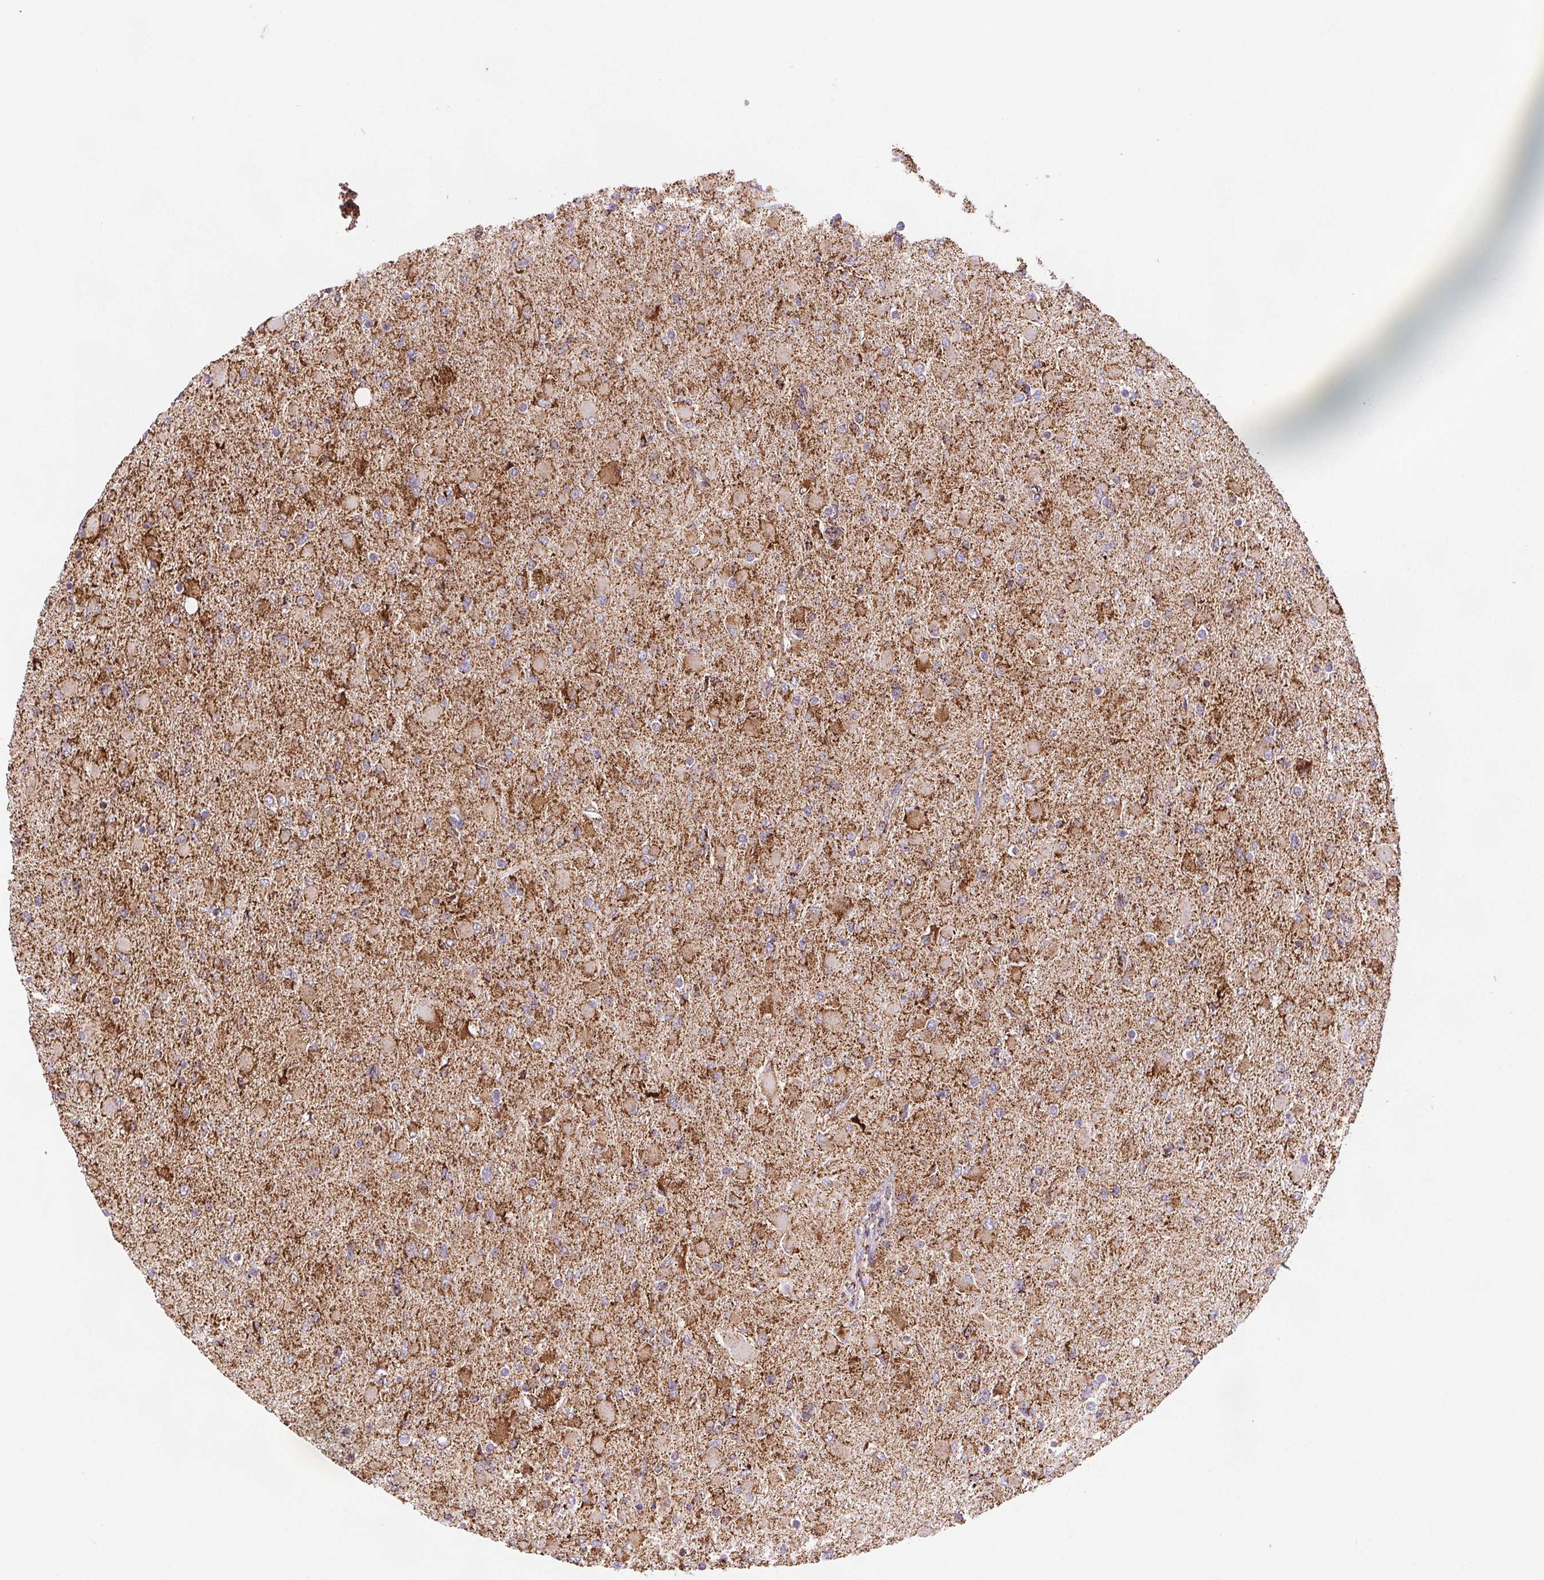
{"staining": {"intensity": "moderate", "quantity": ">75%", "location": "cytoplasmic/membranous"}, "tissue": "glioma", "cell_type": "Tumor cells", "image_type": "cancer", "snomed": [{"axis": "morphology", "description": "Glioma, malignant, High grade"}, {"axis": "topography", "description": "Cerebral cortex"}], "caption": "This is an image of immunohistochemistry staining of glioma, which shows moderate expression in the cytoplasmic/membranous of tumor cells.", "gene": "NIPSNAP2", "patient": {"sex": "female", "age": 36}}